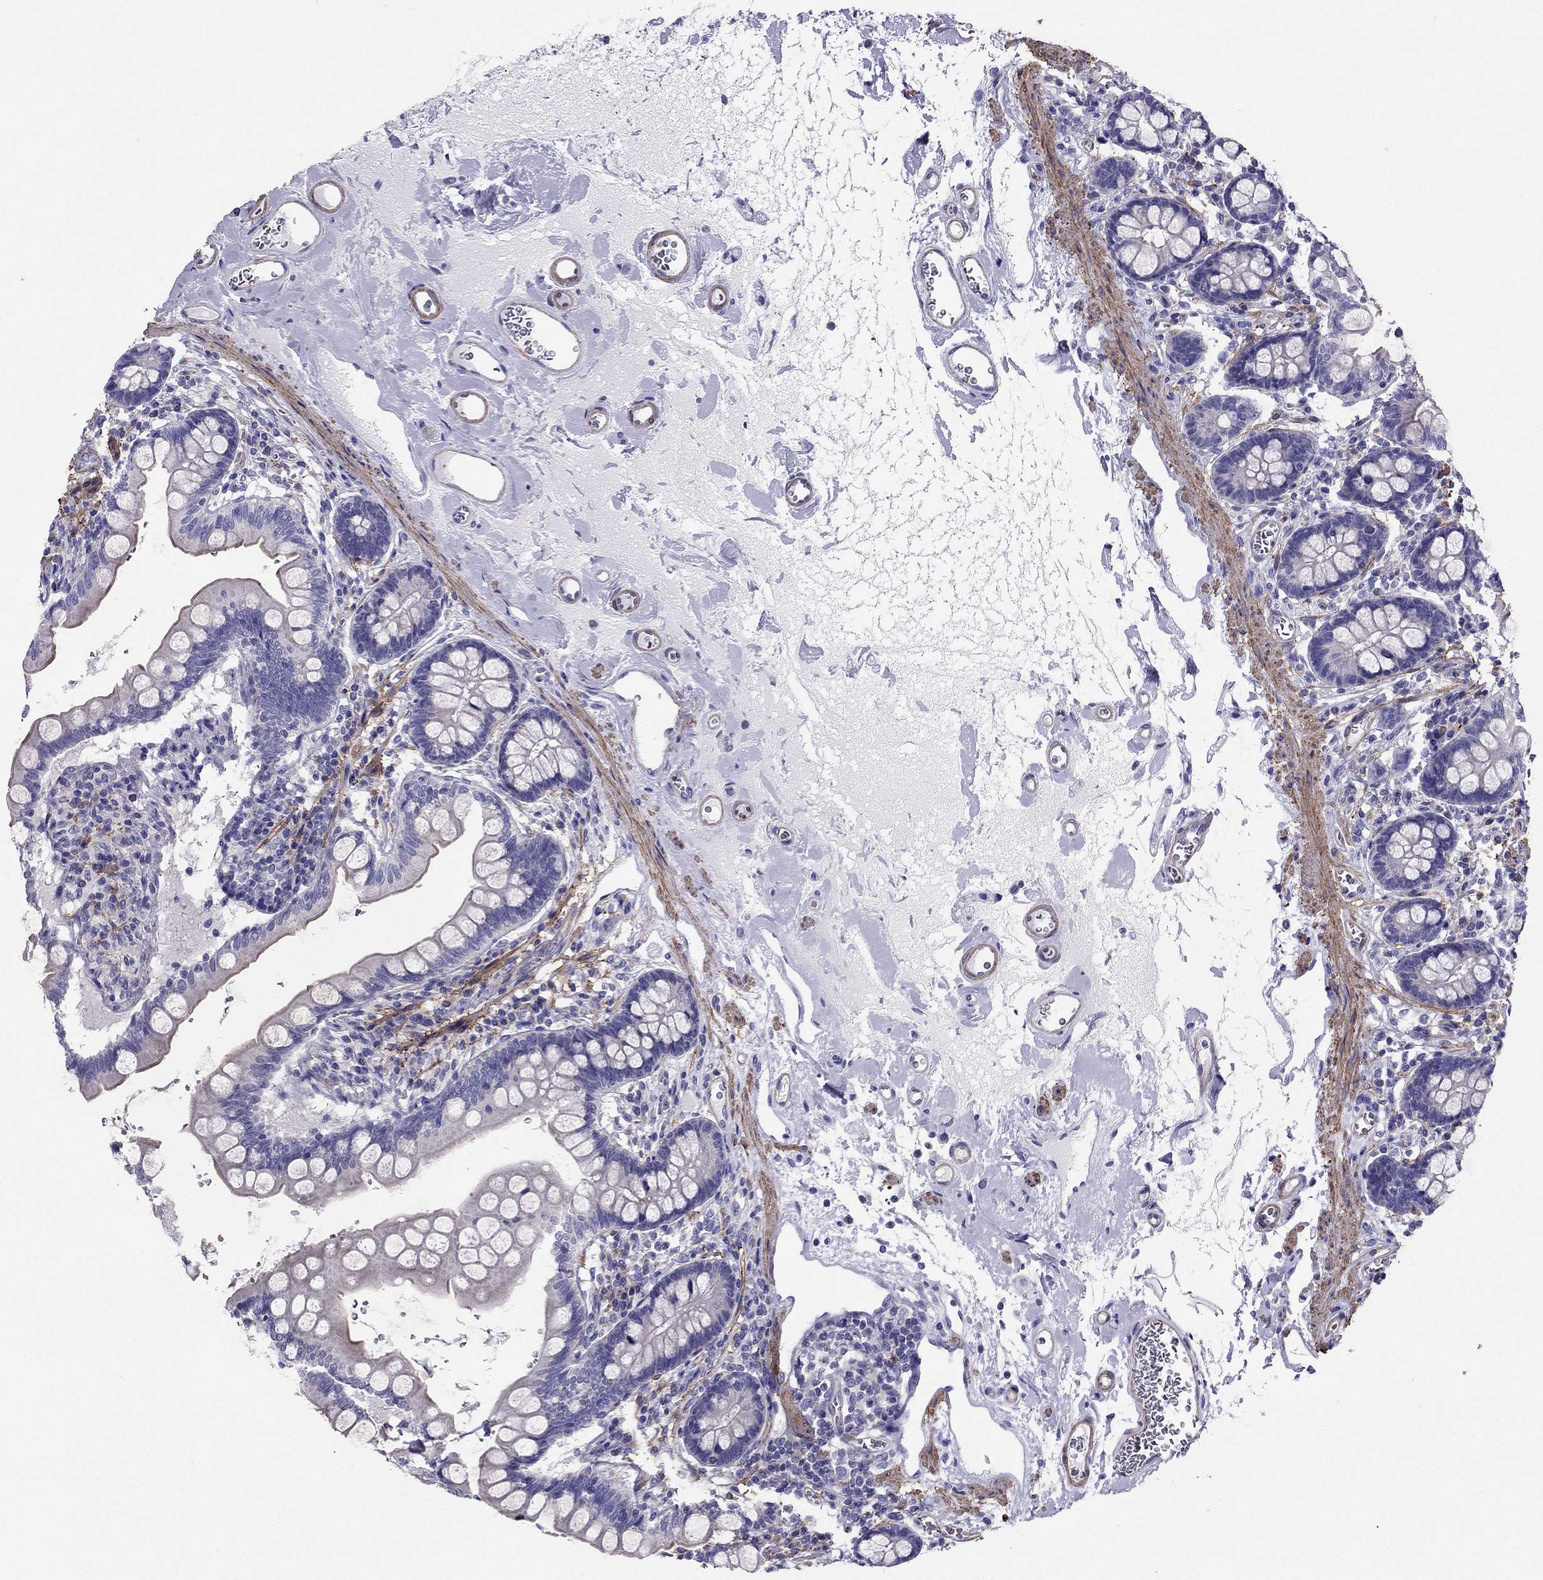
{"staining": {"intensity": "moderate", "quantity": "<25%", "location": "cytoplasmic/membranous"}, "tissue": "small intestine", "cell_type": "Glandular cells", "image_type": "normal", "snomed": [{"axis": "morphology", "description": "Normal tissue, NOS"}, {"axis": "topography", "description": "Small intestine"}], "caption": "Moderate cytoplasmic/membranous staining for a protein is appreciated in about <25% of glandular cells of normal small intestine using IHC.", "gene": "GPR50", "patient": {"sex": "female", "age": 56}}